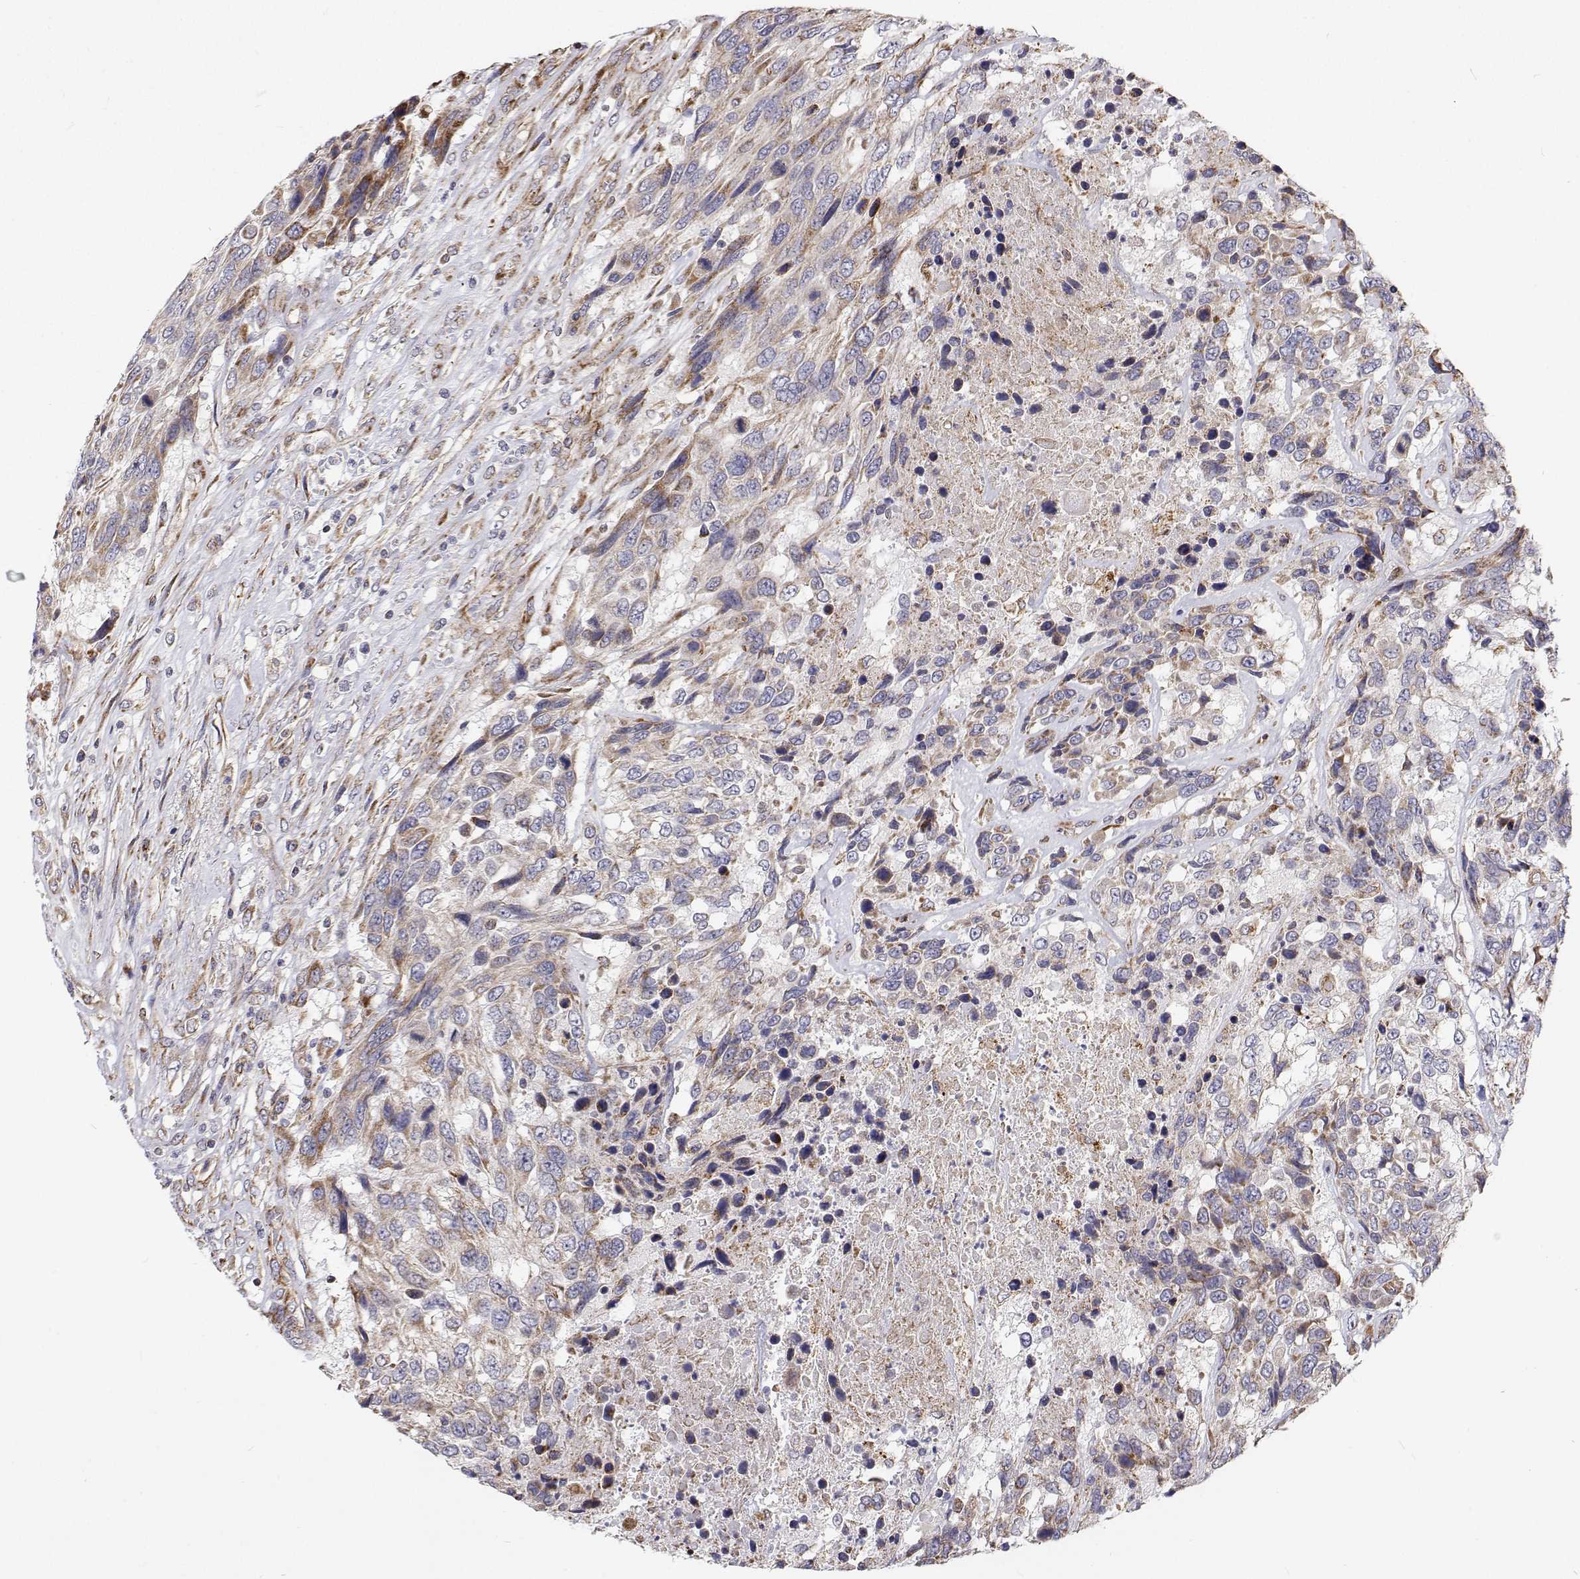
{"staining": {"intensity": "weak", "quantity": "<25%", "location": "cytoplasmic/membranous"}, "tissue": "urothelial cancer", "cell_type": "Tumor cells", "image_type": "cancer", "snomed": [{"axis": "morphology", "description": "Urothelial carcinoma, High grade"}, {"axis": "topography", "description": "Urinary bladder"}], "caption": "This is an immunohistochemistry (IHC) micrograph of human high-grade urothelial carcinoma. There is no positivity in tumor cells.", "gene": "SPICE1", "patient": {"sex": "female", "age": 70}}